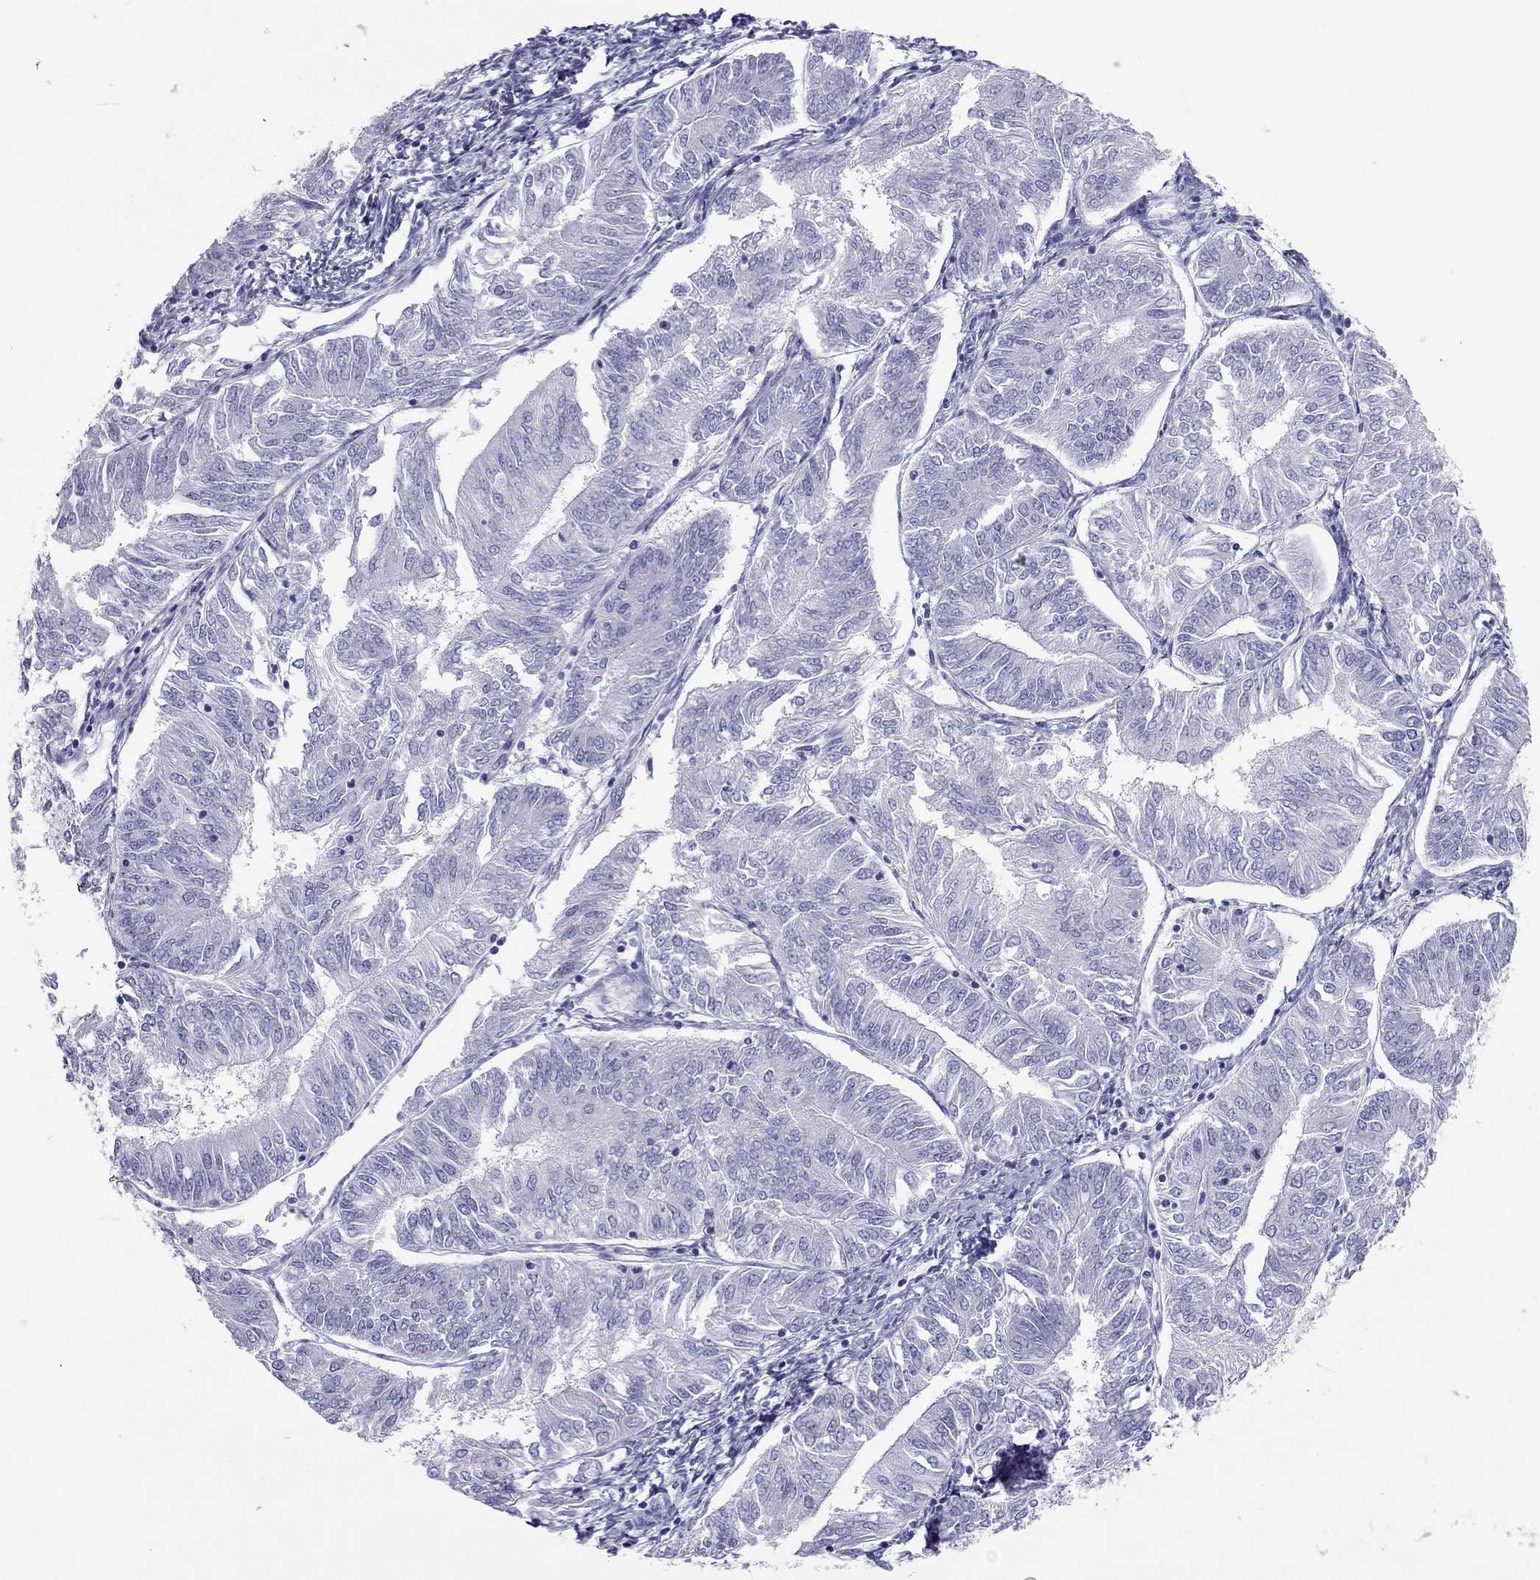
{"staining": {"intensity": "negative", "quantity": "none", "location": "none"}, "tissue": "endometrial cancer", "cell_type": "Tumor cells", "image_type": "cancer", "snomed": [{"axis": "morphology", "description": "Adenocarcinoma, NOS"}, {"axis": "topography", "description": "Endometrium"}], "caption": "IHC histopathology image of neoplastic tissue: human endometrial cancer stained with DAB (3,3'-diaminobenzidine) exhibits no significant protein expression in tumor cells. (DAB IHC with hematoxylin counter stain).", "gene": "TSHB", "patient": {"sex": "female", "age": 58}}